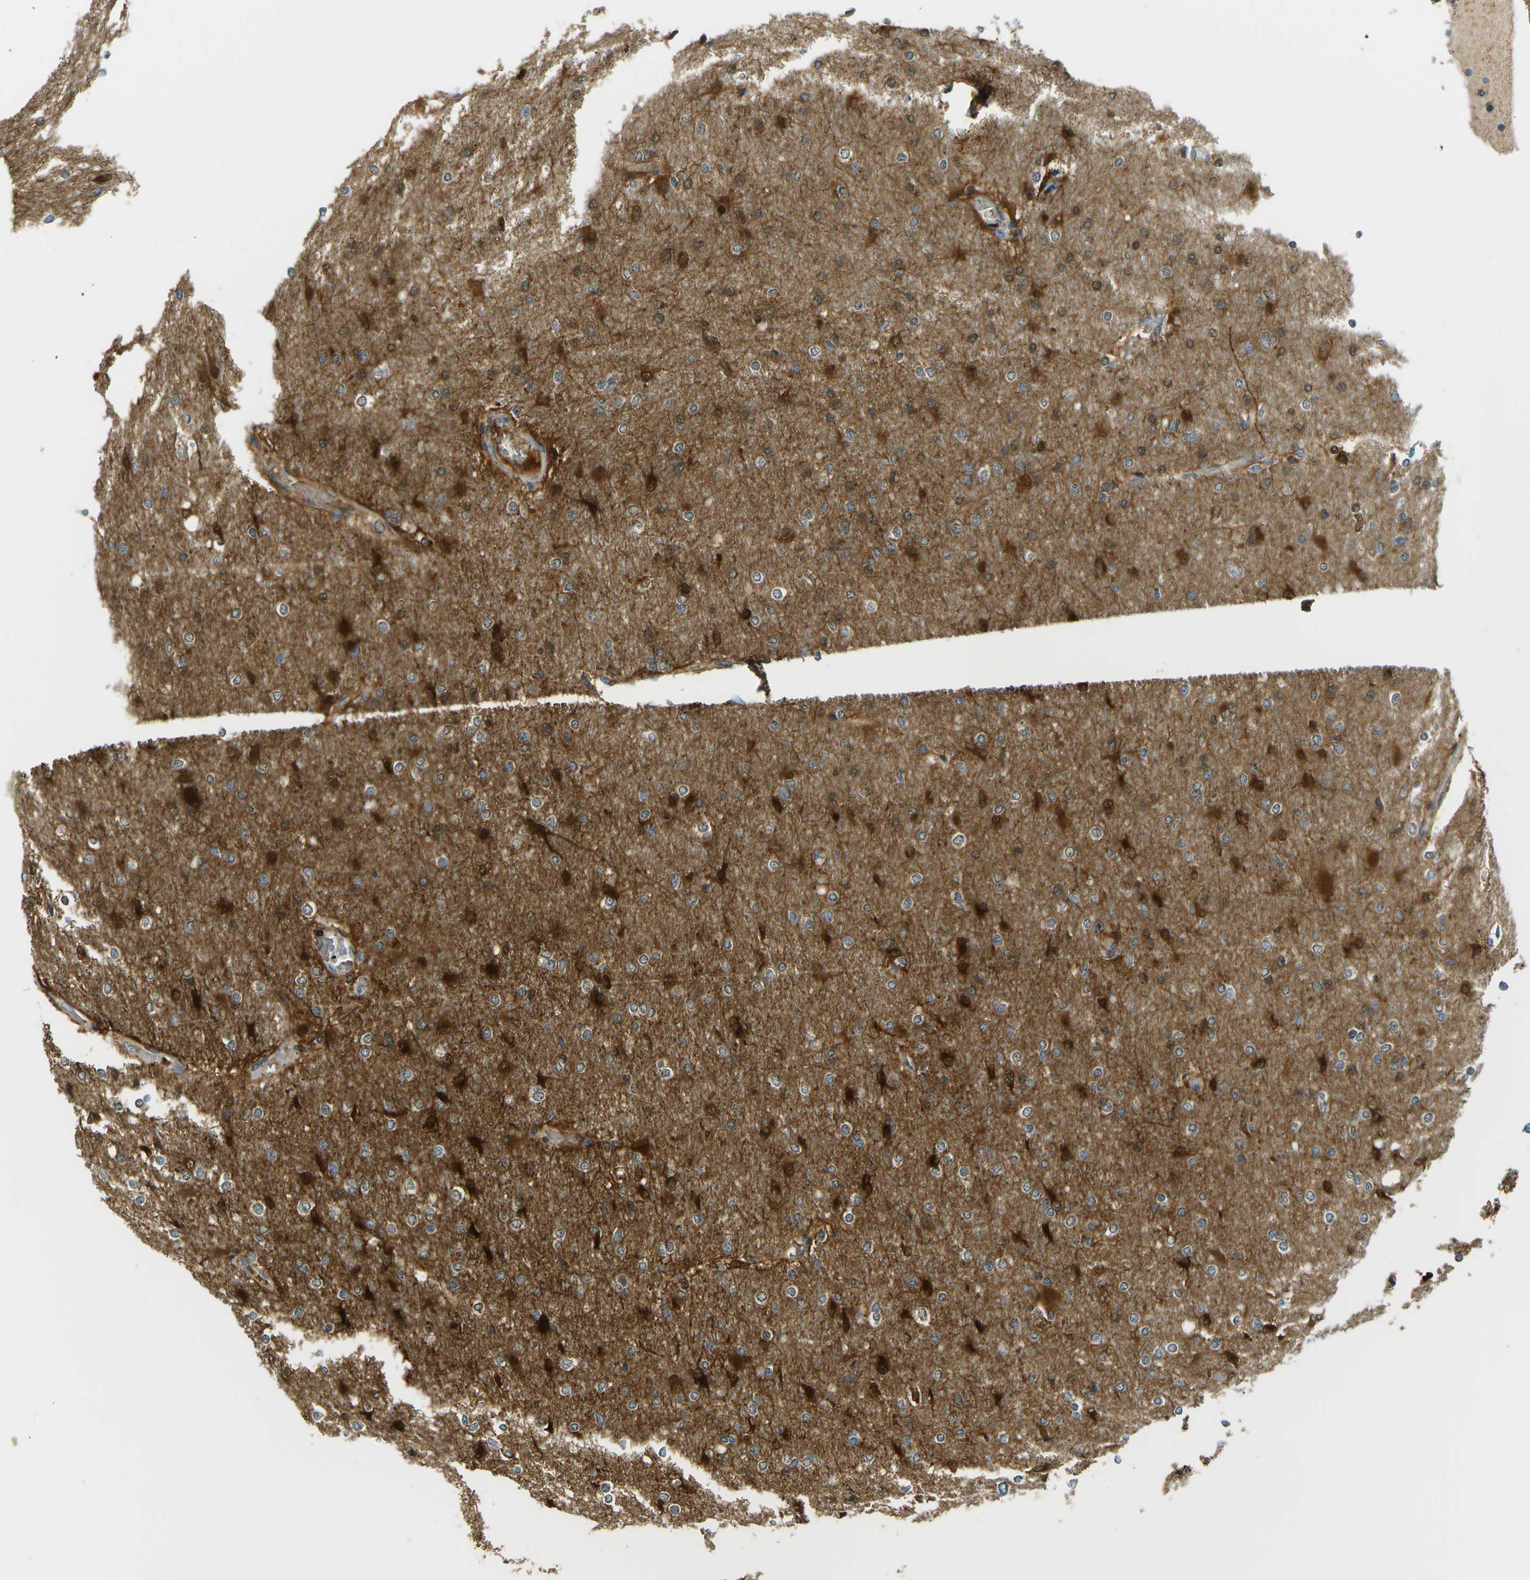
{"staining": {"intensity": "moderate", "quantity": "<25%", "location": "cytoplasmic/membranous"}, "tissue": "glioma", "cell_type": "Tumor cells", "image_type": "cancer", "snomed": [{"axis": "morphology", "description": "Glioma, malignant, High grade"}, {"axis": "topography", "description": "Cerebral cortex"}], "caption": "Protein positivity by immunohistochemistry shows moderate cytoplasmic/membranous staining in approximately <25% of tumor cells in malignant glioma (high-grade).", "gene": "PSAT1", "patient": {"sex": "female", "age": 36}}